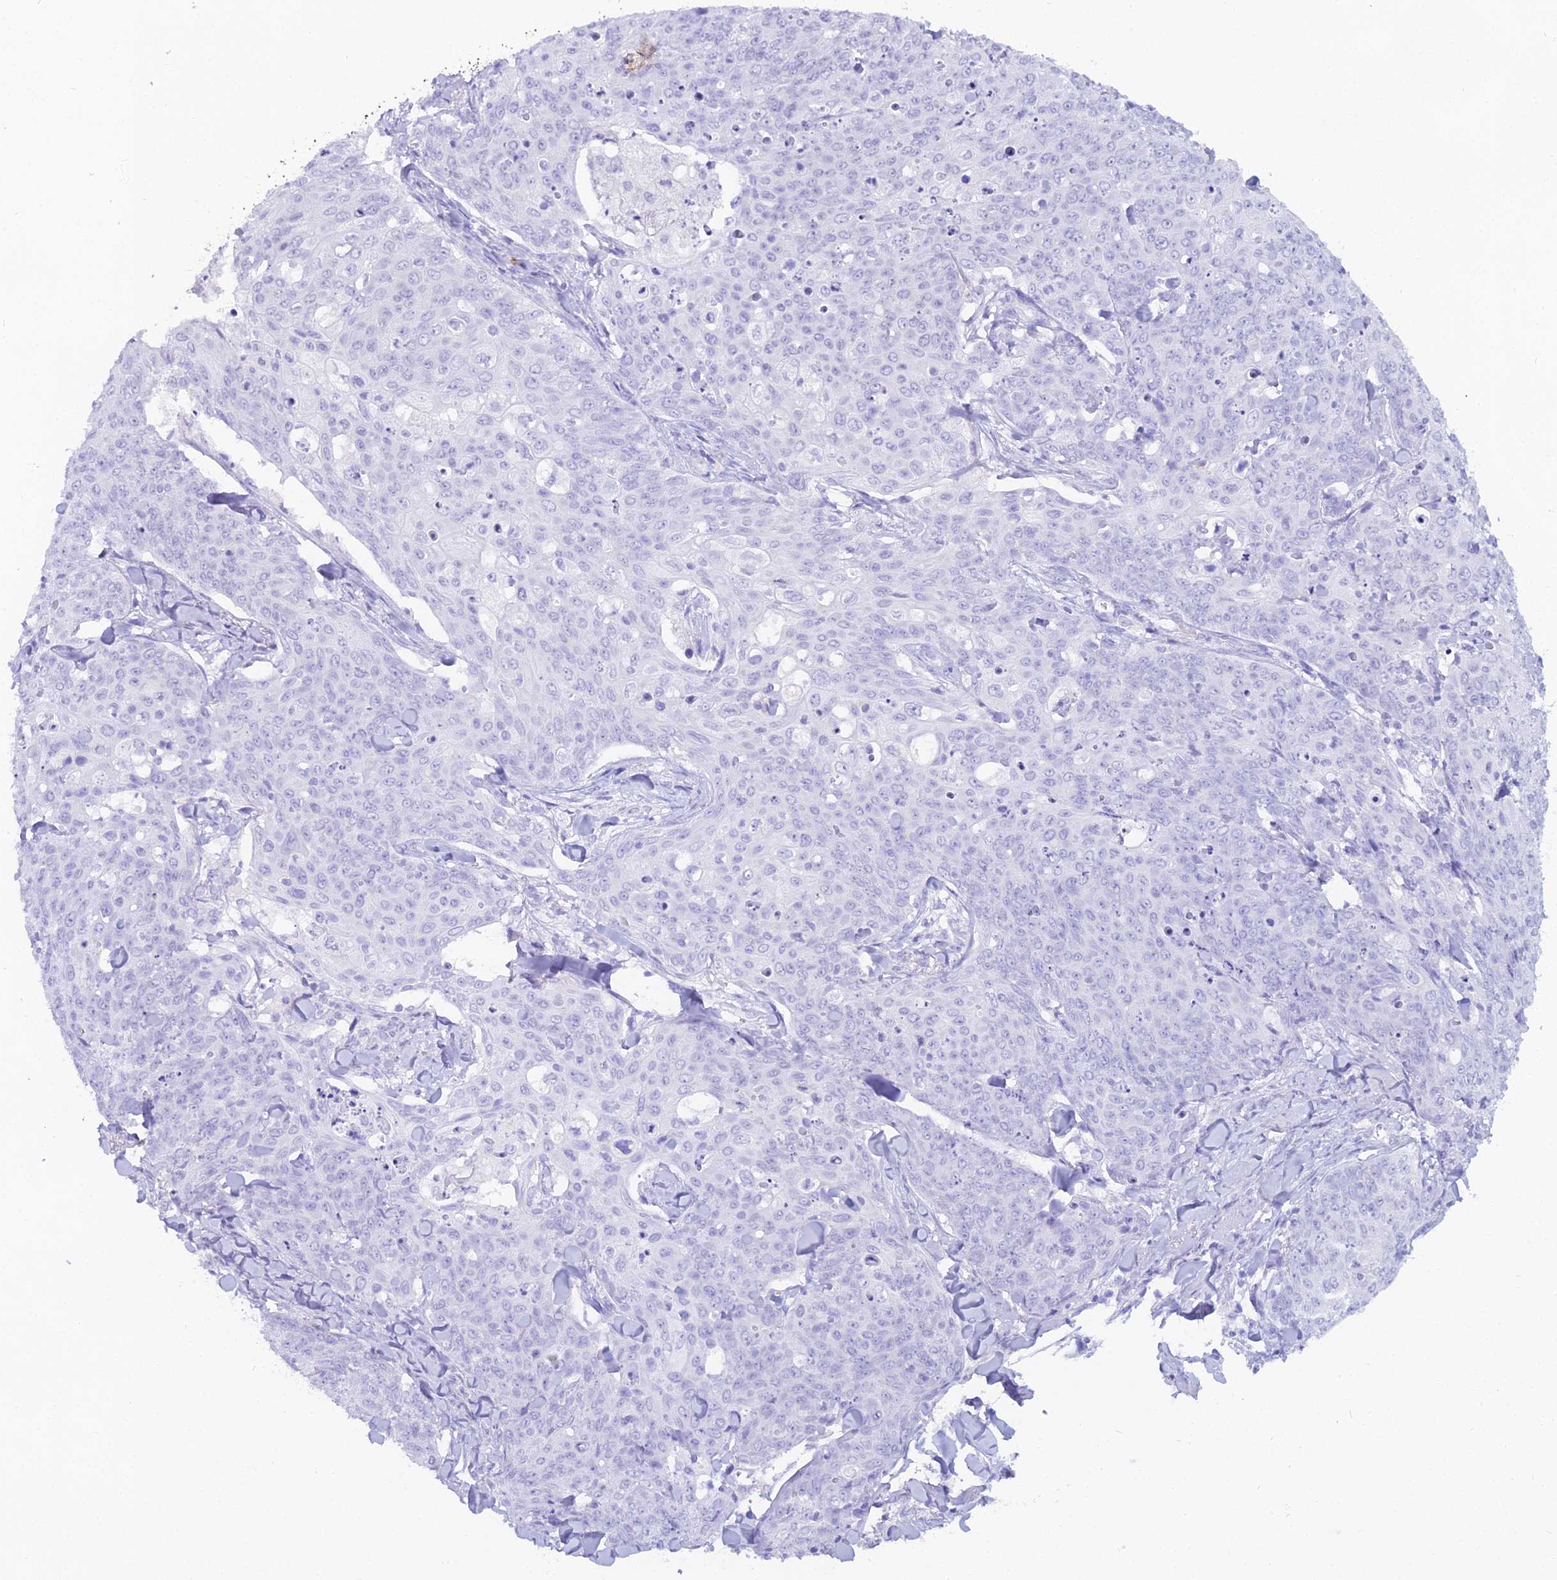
{"staining": {"intensity": "negative", "quantity": "none", "location": "none"}, "tissue": "skin cancer", "cell_type": "Tumor cells", "image_type": "cancer", "snomed": [{"axis": "morphology", "description": "Squamous cell carcinoma, NOS"}, {"axis": "topography", "description": "Skin"}, {"axis": "topography", "description": "Vulva"}], "caption": "Photomicrograph shows no protein staining in tumor cells of squamous cell carcinoma (skin) tissue. (Stains: DAB (3,3'-diaminobenzidine) immunohistochemistry with hematoxylin counter stain, Microscopy: brightfield microscopy at high magnification).", "gene": "CGB2", "patient": {"sex": "female", "age": 85}}